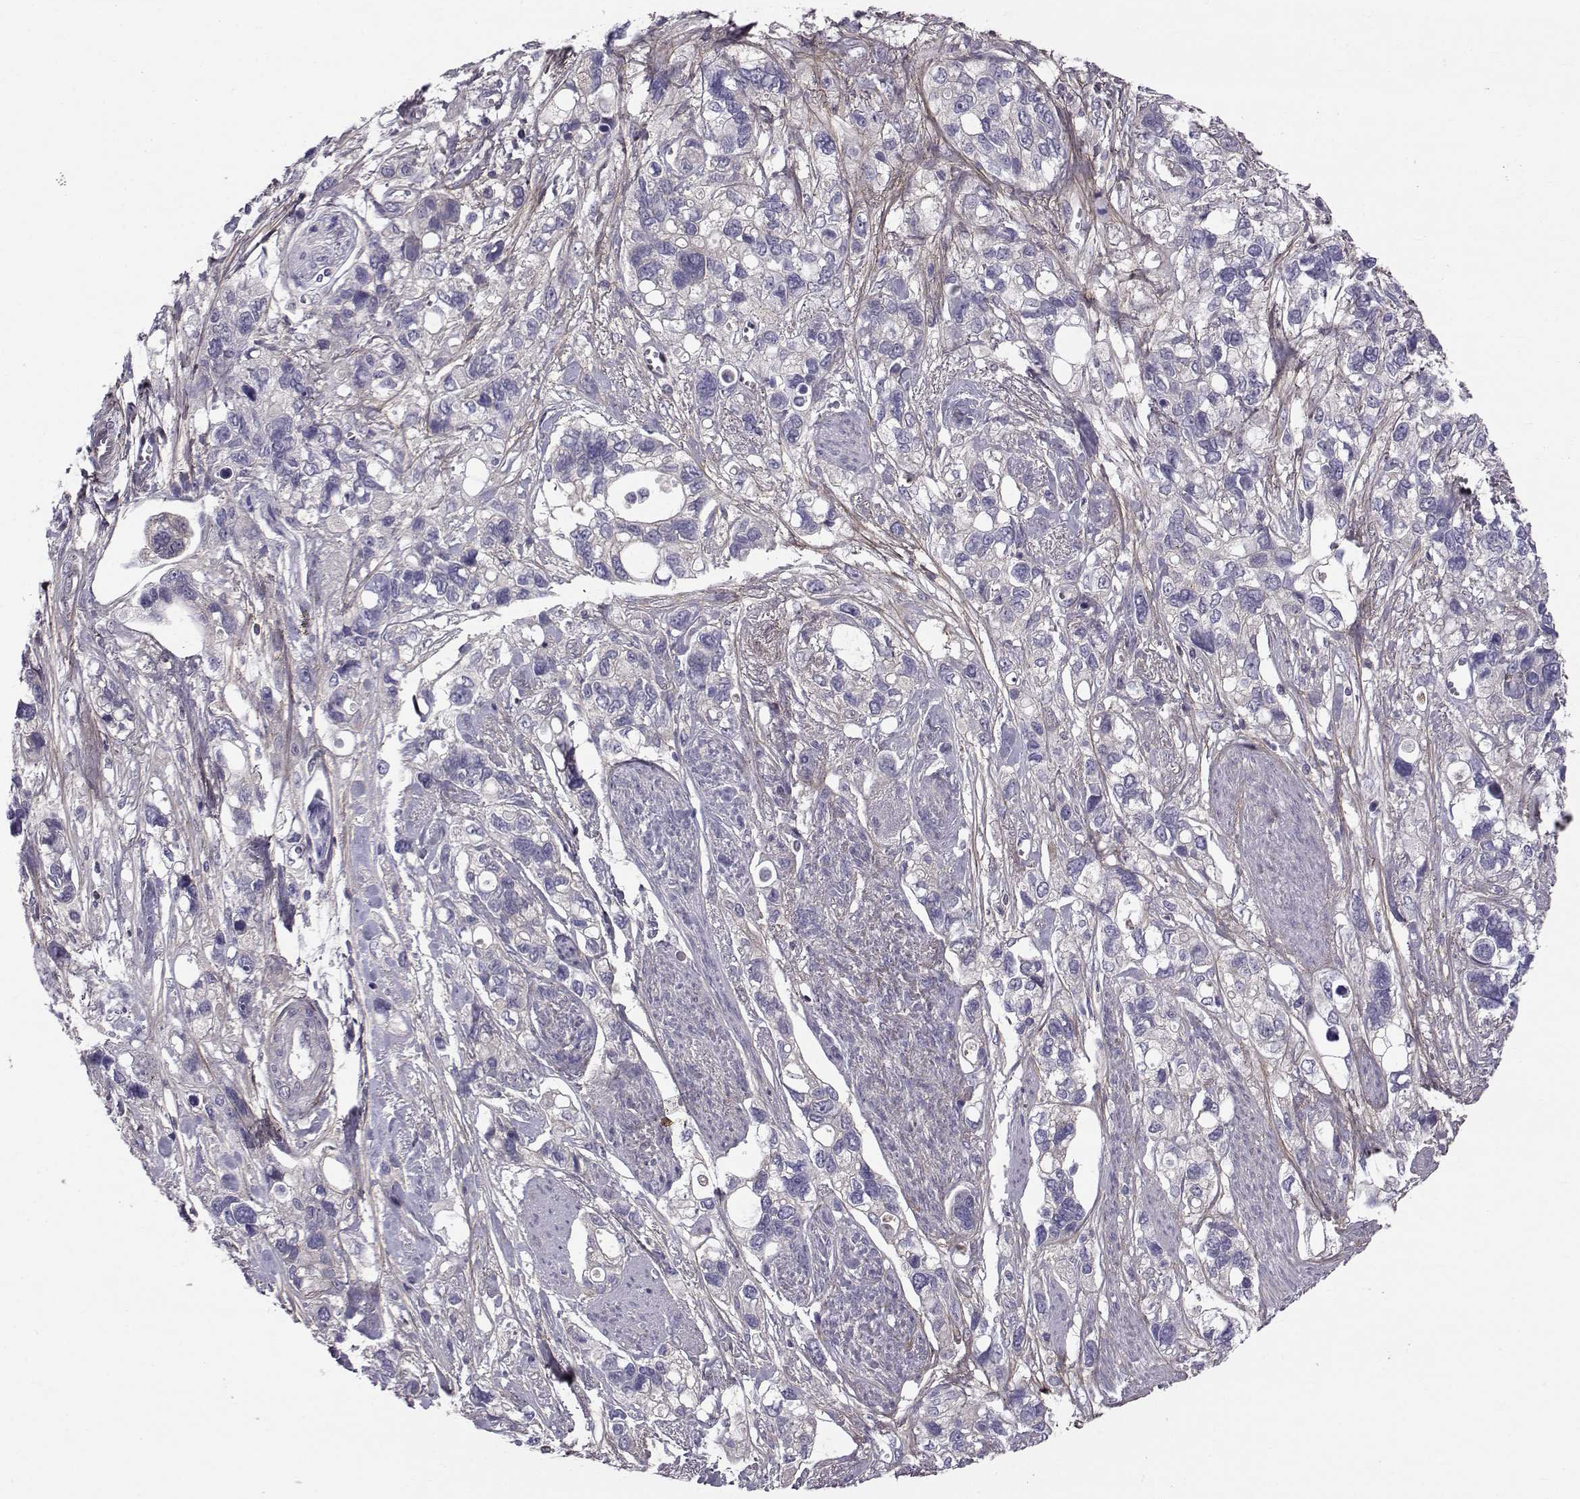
{"staining": {"intensity": "negative", "quantity": "none", "location": "none"}, "tissue": "stomach cancer", "cell_type": "Tumor cells", "image_type": "cancer", "snomed": [{"axis": "morphology", "description": "Adenocarcinoma, NOS"}, {"axis": "topography", "description": "Stomach, upper"}], "caption": "DAB immunohistochemical staining of stomach adenocarcinoma exhibits no significant expression in tumor cells.", "gene": "PEX5L", "patient": {"sex": "female", "age": 81}}